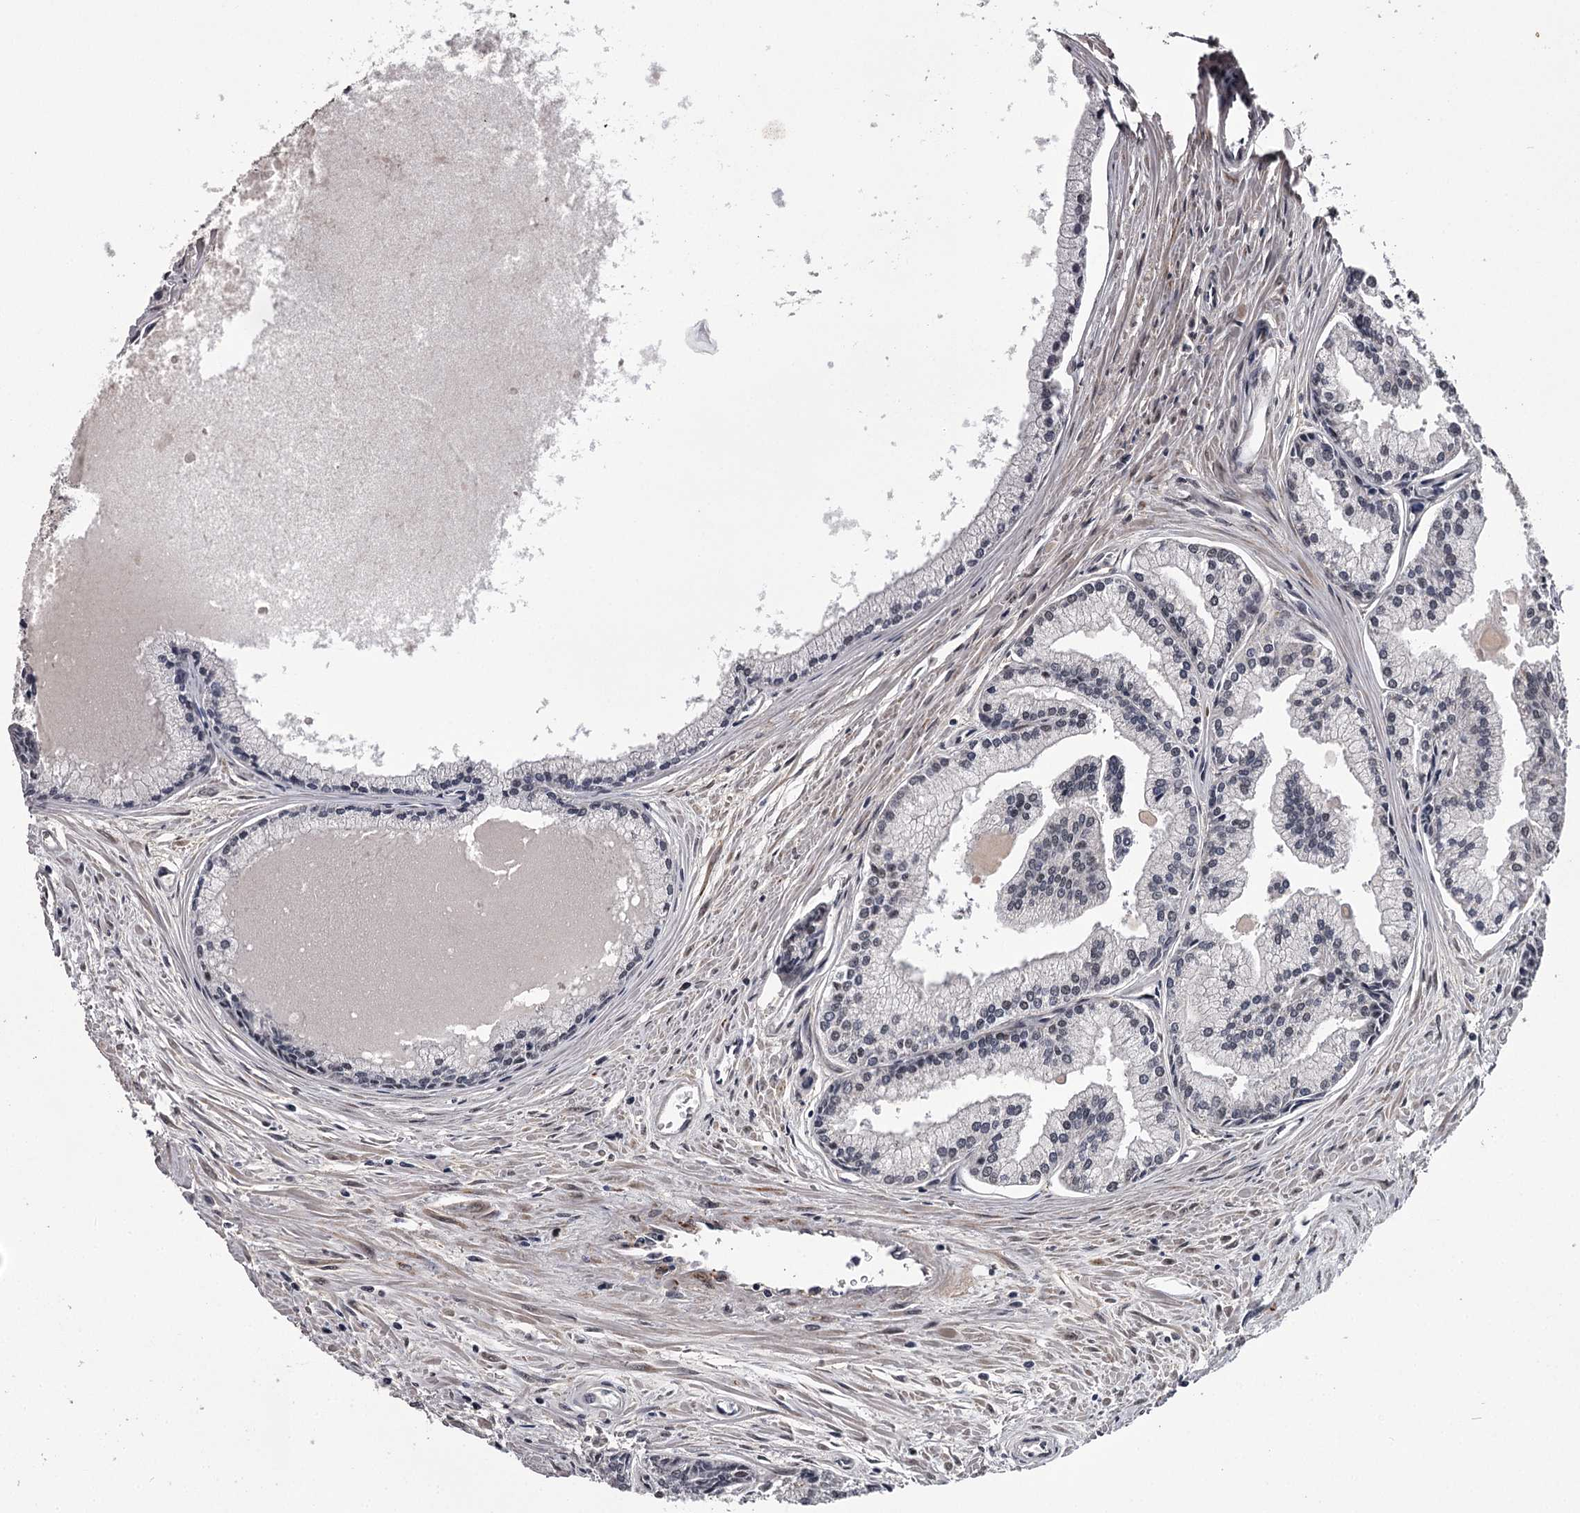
{"staining": {"intensity": "negative", "quantity": "none", "location": "none"}, "tissue": "prostate cancer", "cell_type": "Tumor cells", "image_type": "cancer", "snomed": [{"axis": "morphology", "description": "Adenocarcinoma, High grade"}, {"axis": "topography", "description": "Prostate"}], "caption": "Immunohistochemistry (IHC) photomicrograph of neoplastic tissue: prostate adenocarcinoma (high-grade) stained with DAB (3,3'-diaminobenzidine) shows no significant protein positivity in tumor cells.", "gene": "RNF44", "patient": {"sex": "male", "age": 68}}